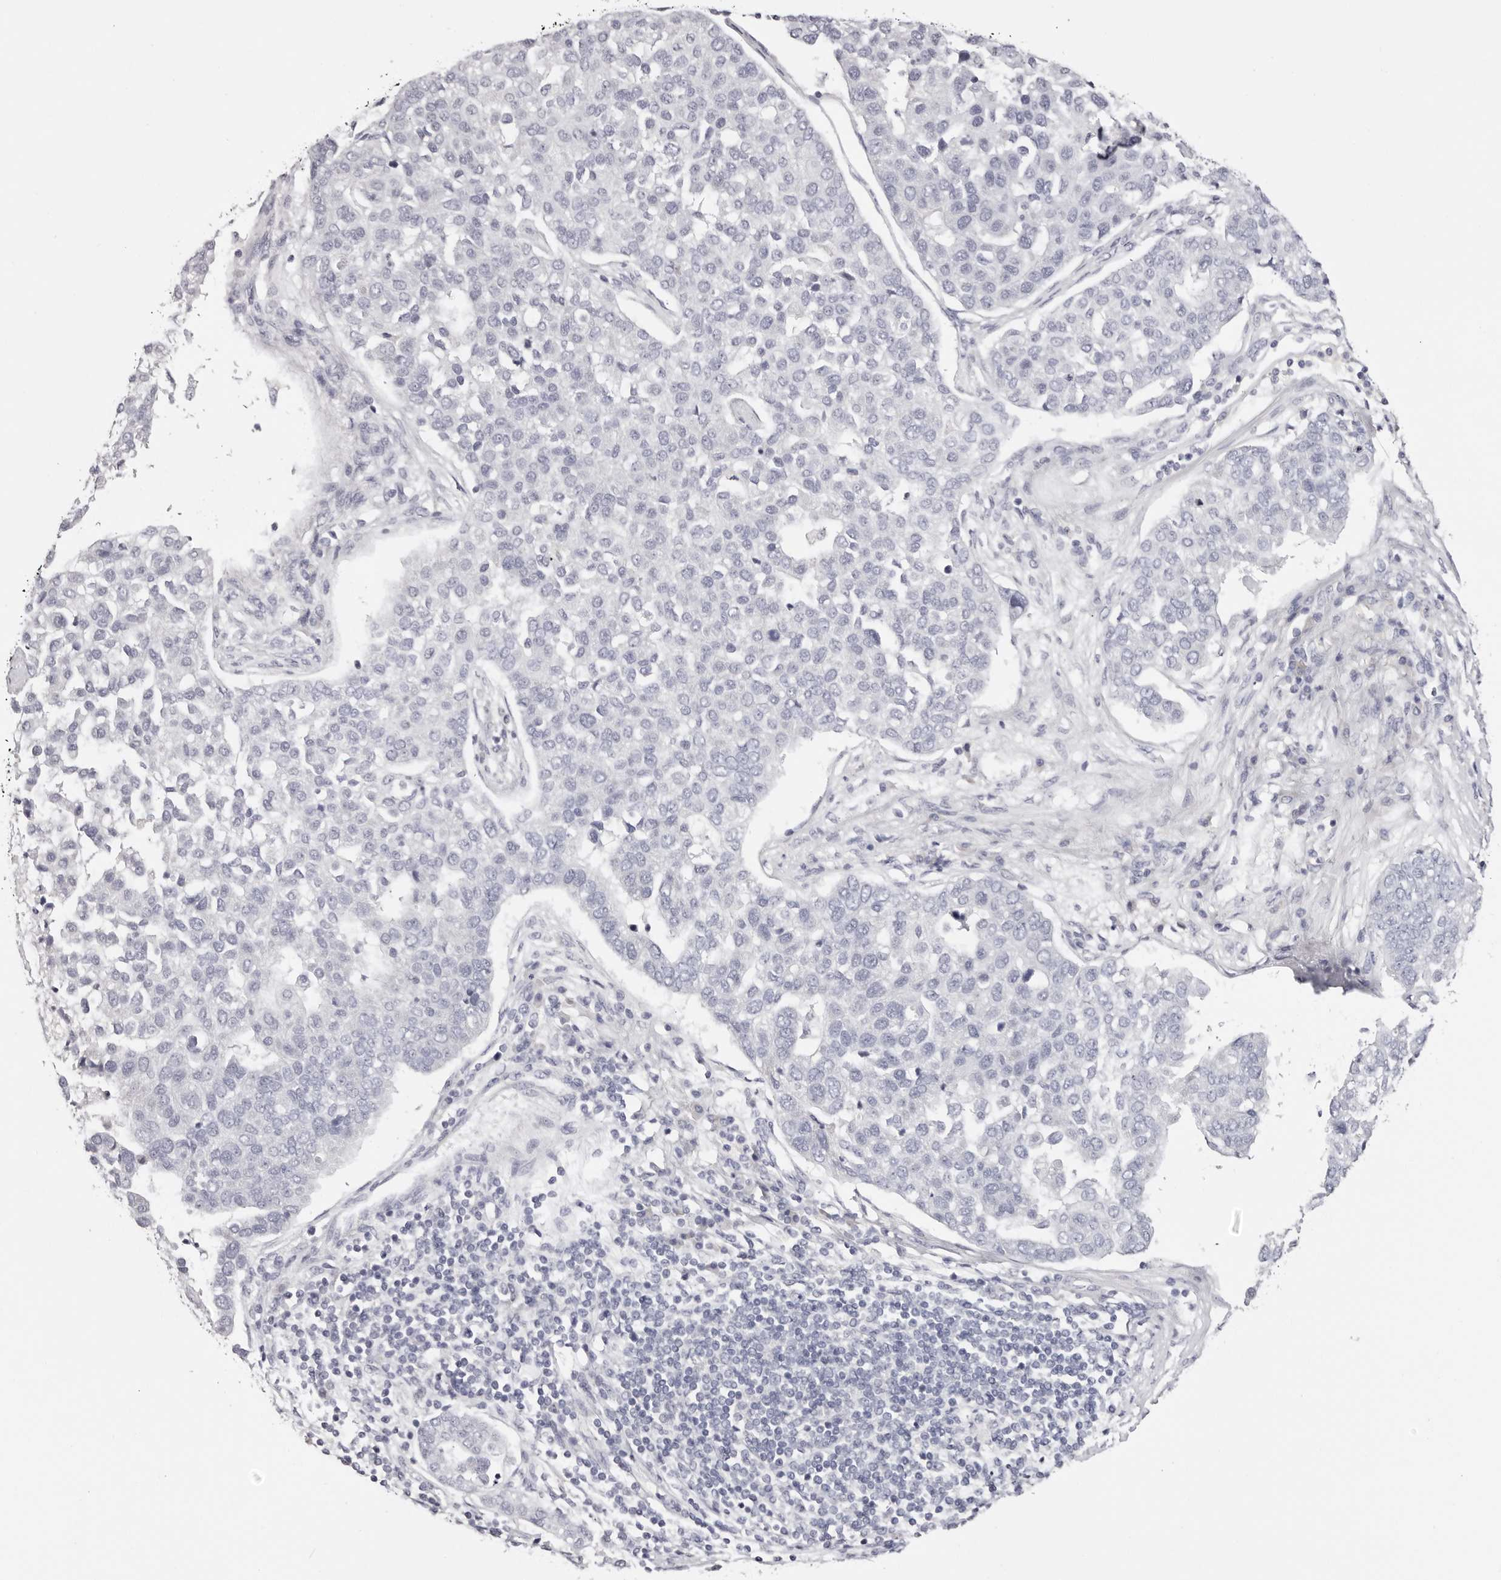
{"staining": {"intensity": "negative", "quantity": "none", "location": "none"}, "tissue": "pancreatic cancer", "cell_type": "Tumor cells", "image_type": "cancer", "snomed": [{"axis": "morphology", "description": "Adenocarcinoma, NOS"}, {"axis": "topography", "description": "Pancreas"}], "caption": "Tumor cells show no significant positivity in pancreatic adenocarcinoma.", "gene": "ROM1", "patient": {"sex": "female", "age": 61}}